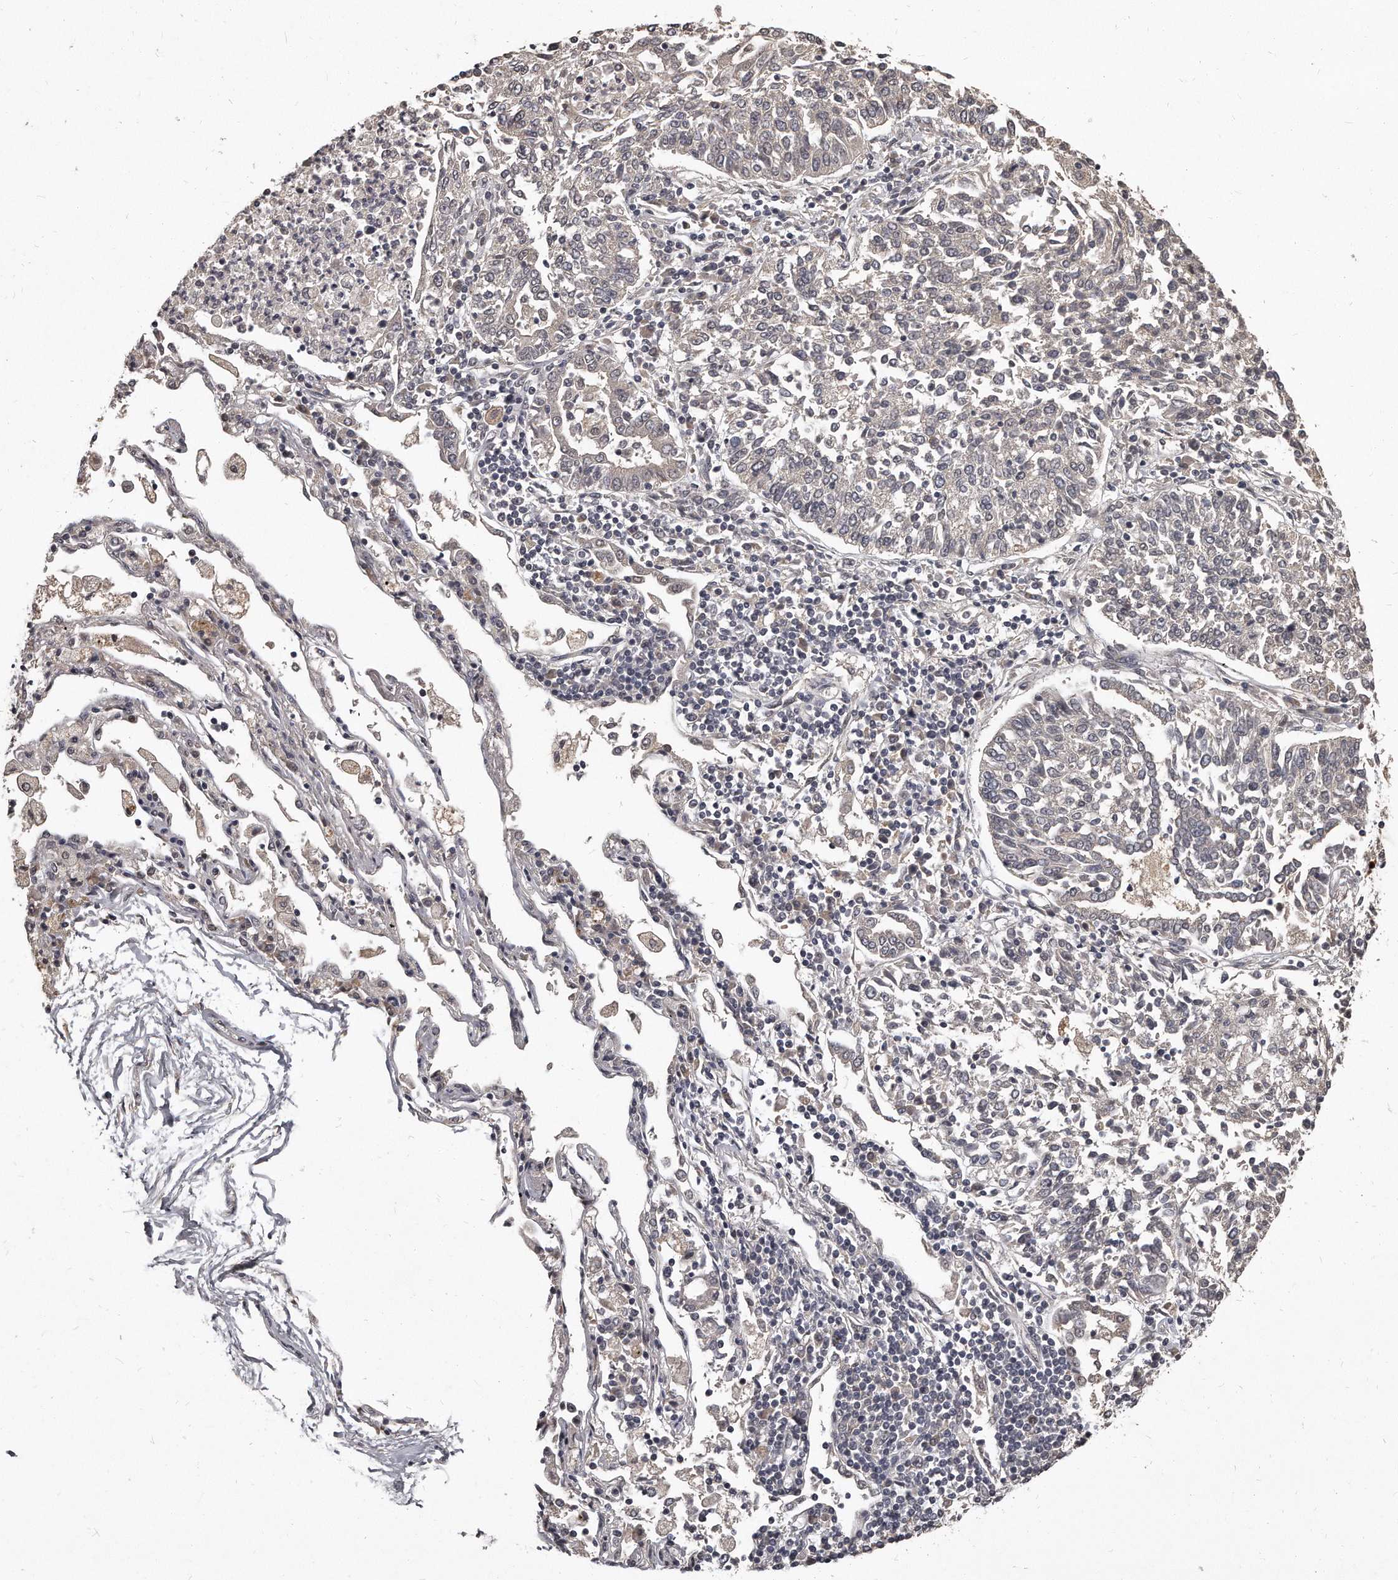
{"staining": {"intensity": "negative", "quantity": "none", "location": "none"}, "tissue": "lung cancer", "cell_type": "Tumor cells", "image_type": "cancer", "snomed": [{"axis": "morphology", "description": "Normal tissue, NOS"}, {"axis": "morphology", "description": "Squamous cell carcinoma, NOS"}, {"axis": "topography", "description": "Cartilage tissue"}, {"axis": "topography", "description": "Lung"}, {"axis": "topography", "description": "Peripheral nerve tissue"}], "caption": "Immunohistochemistry image of lung cancer (squamous cell carcinoma) stained for a protein (brown), which demonstrates no expression in tumor cells.", "gene": "GRB10", "patient": {"sex": "female", "age": 49}}